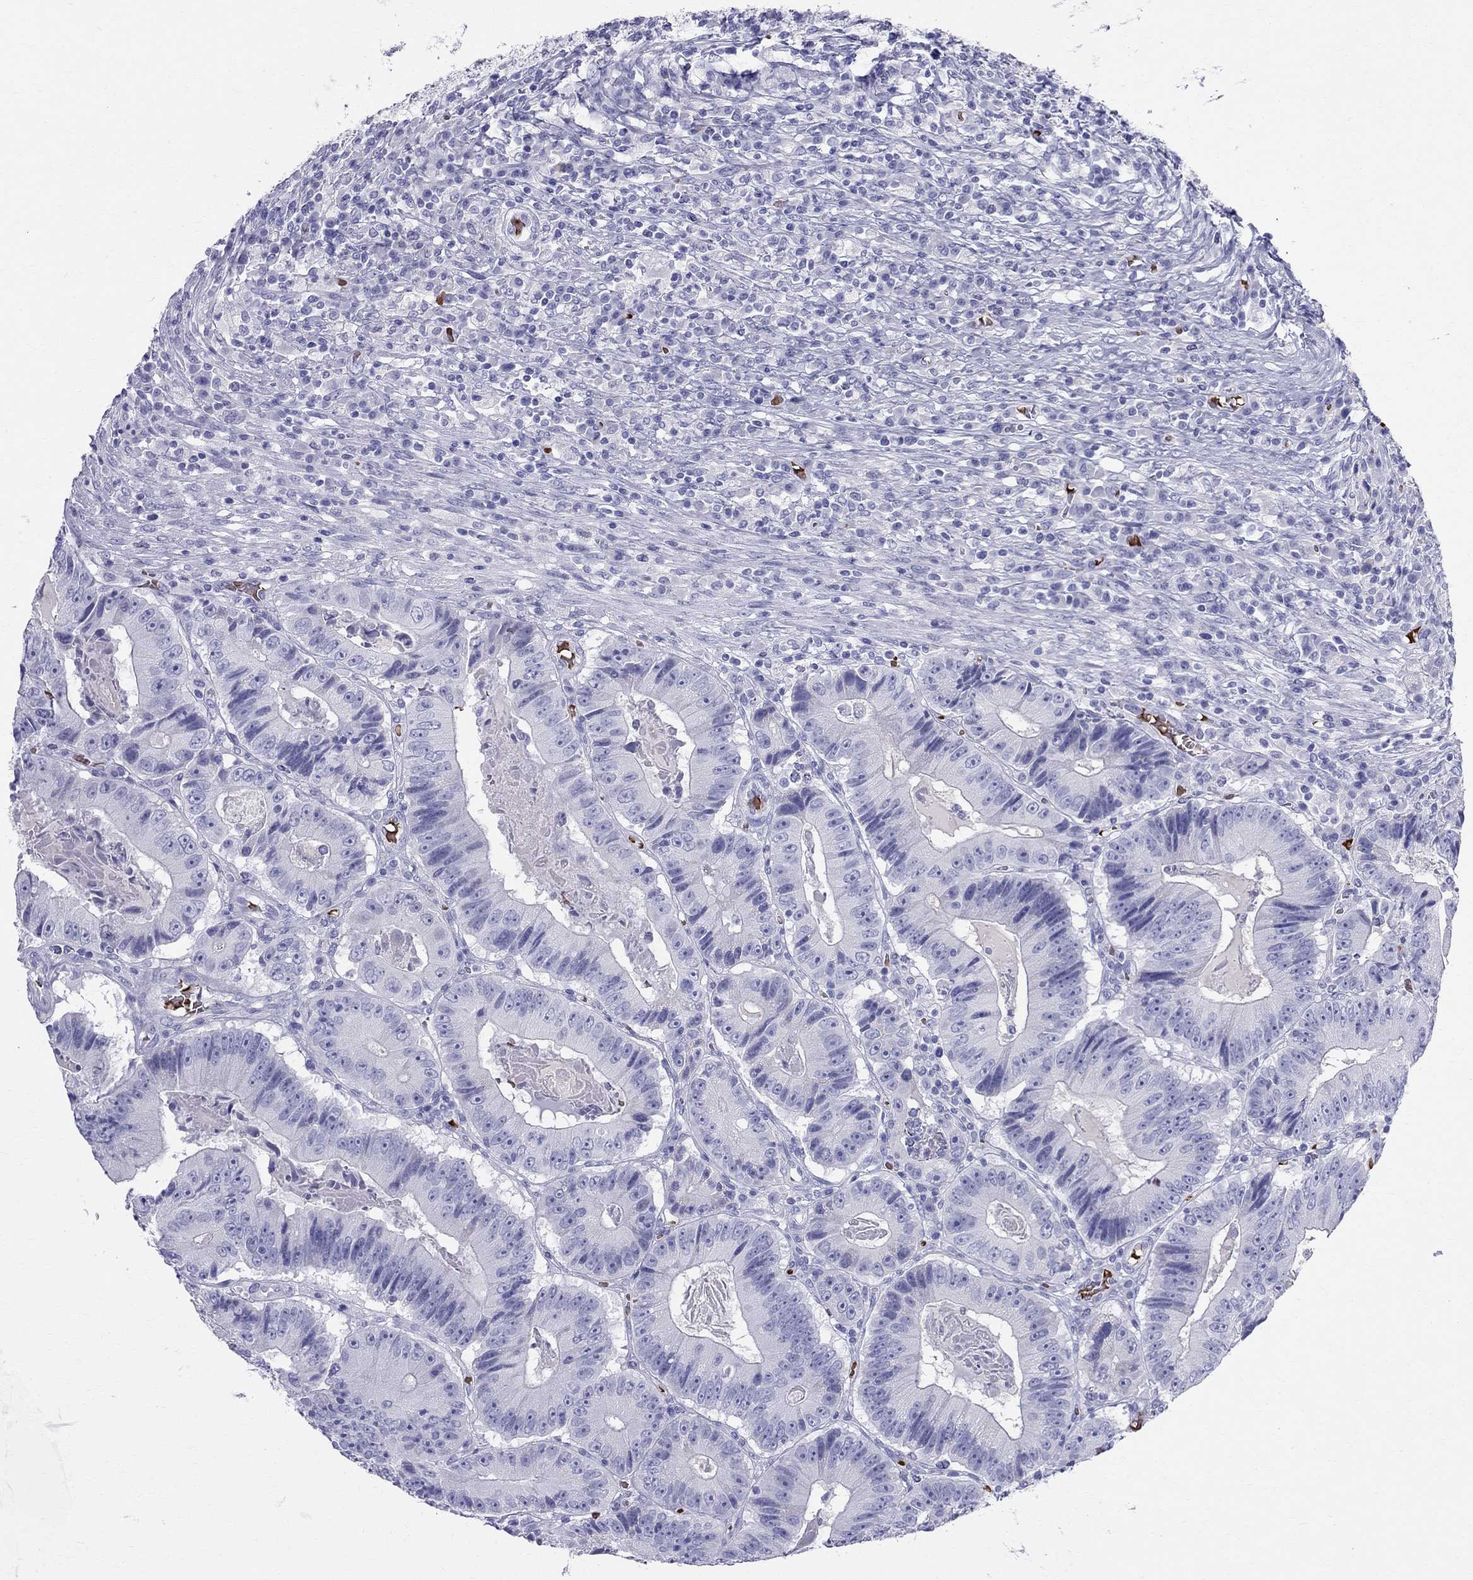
{"staining": {"intensity": "negative", "quantity": "none", "location": "none"}, "tissue": "colorectal cancer", "cell_type": "Tumor cells", "image_type": "cancer", "snomed": [{"axis": "morphology", "description": "Adenocarcinoma, NOS"}, {"axis": "topography", "description": "Colon"}], "caption": "This image is of colorectal cancer stained with immunohistochemistry to label a protein in brown with the nuclei are counter-stained blue. There is no staining in tumor cells.", "gene": "DNAAF6", "patient": {"sex": "female", "age": 86}}